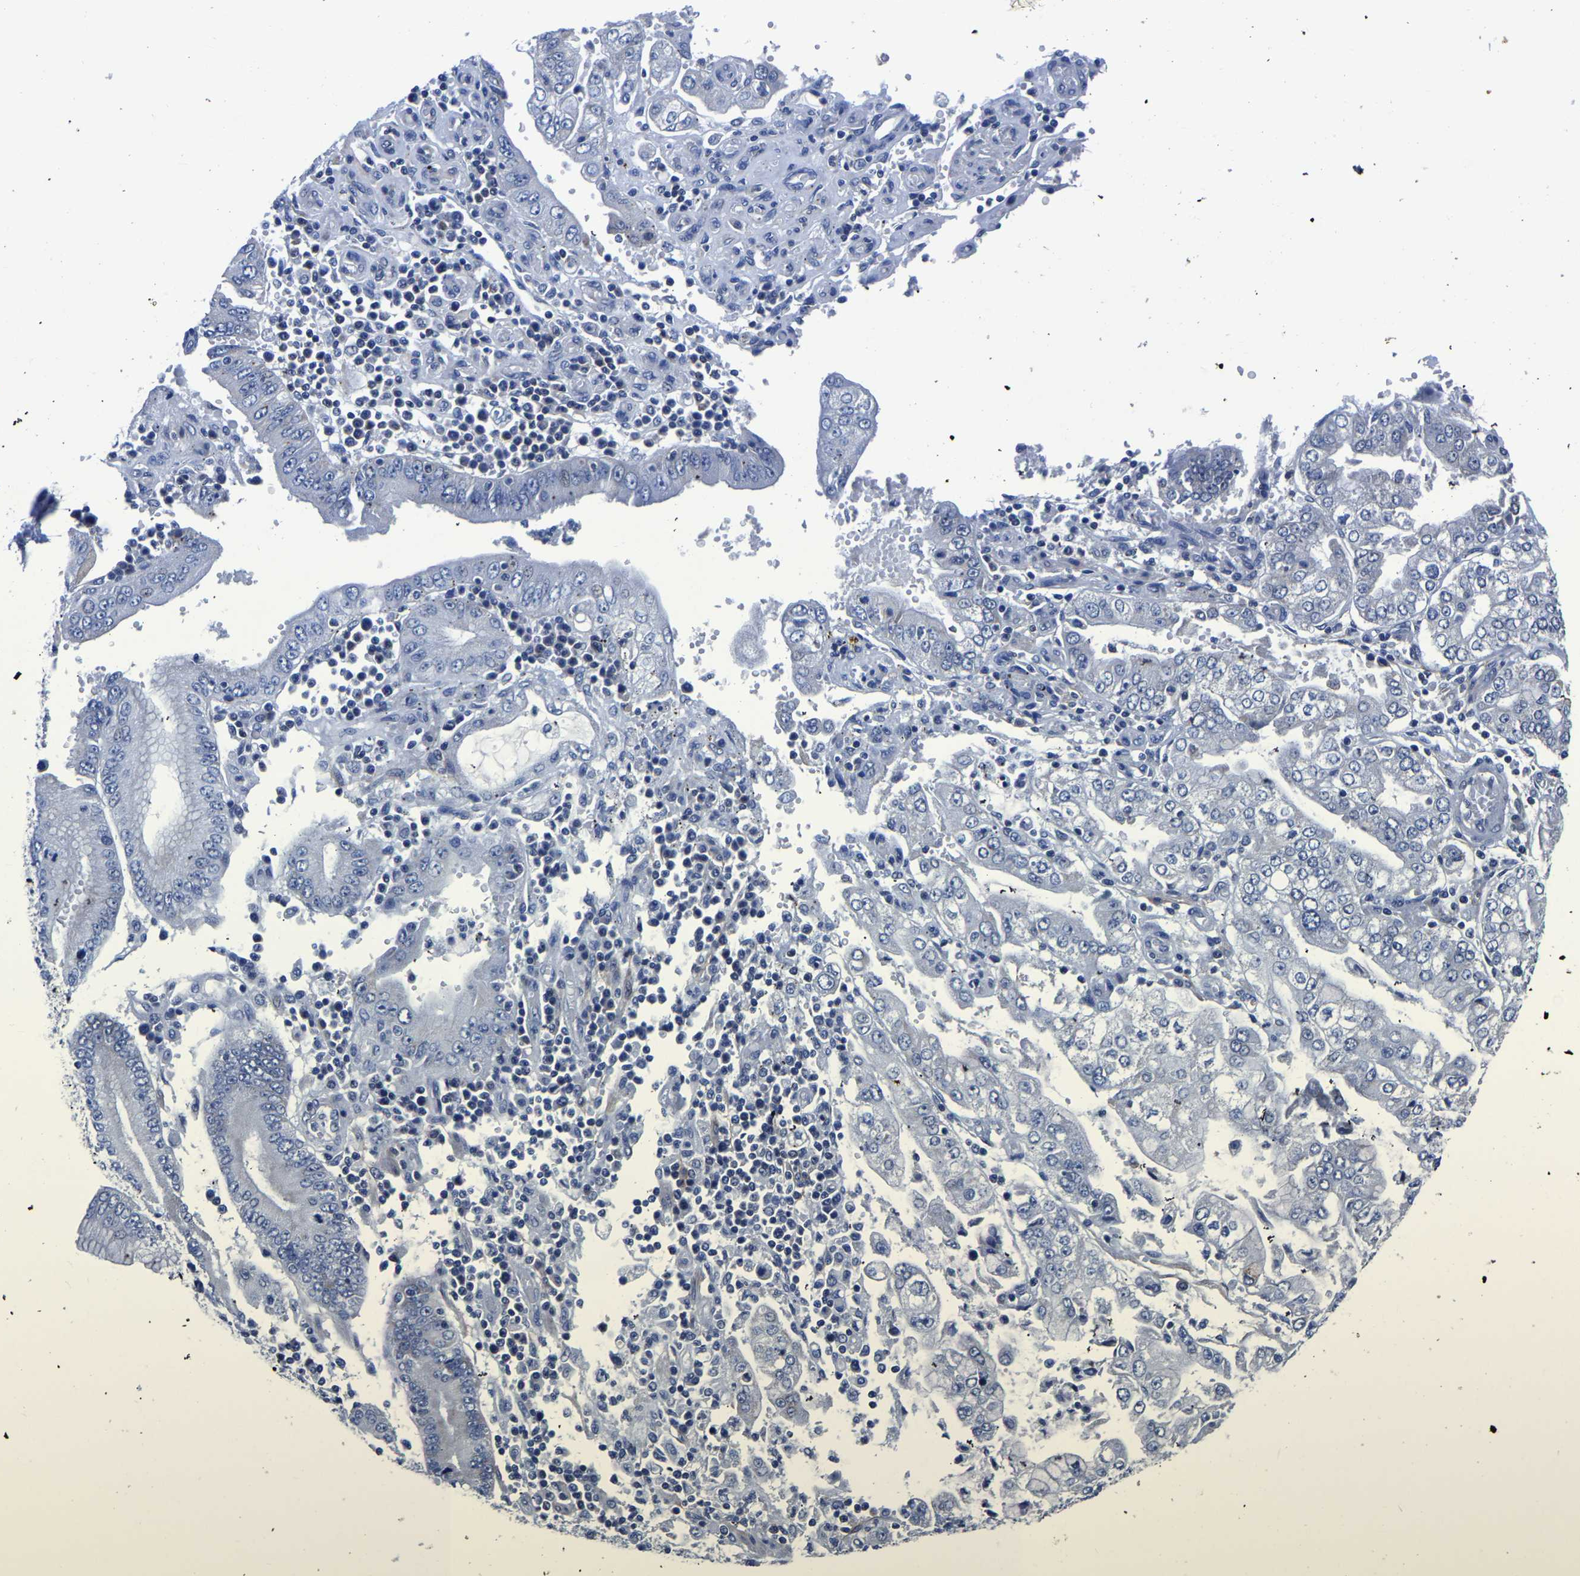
{"staining": {"intensity": "negative", "quantity": "none", "location": "none"}, "tissue": "stomach cancer", "cell_type": "Tumor cells", "image_type": "cancer", "snomed": [{"axis": "morphology", "description": "Adenocarcinoma, NOS"}, {"axis": "topography", "description": "Stomach"}], "caption": "Image shows no significant protein staining in tumor cells of stomach cancer. The staining was performed using DAB to visualize the protein expression in brown, while the nuclei were stained in blue with hematoxylin (Magnification: 20x).", "gene": "FGD5", "patient": {"sex": "male", "age": 76}}